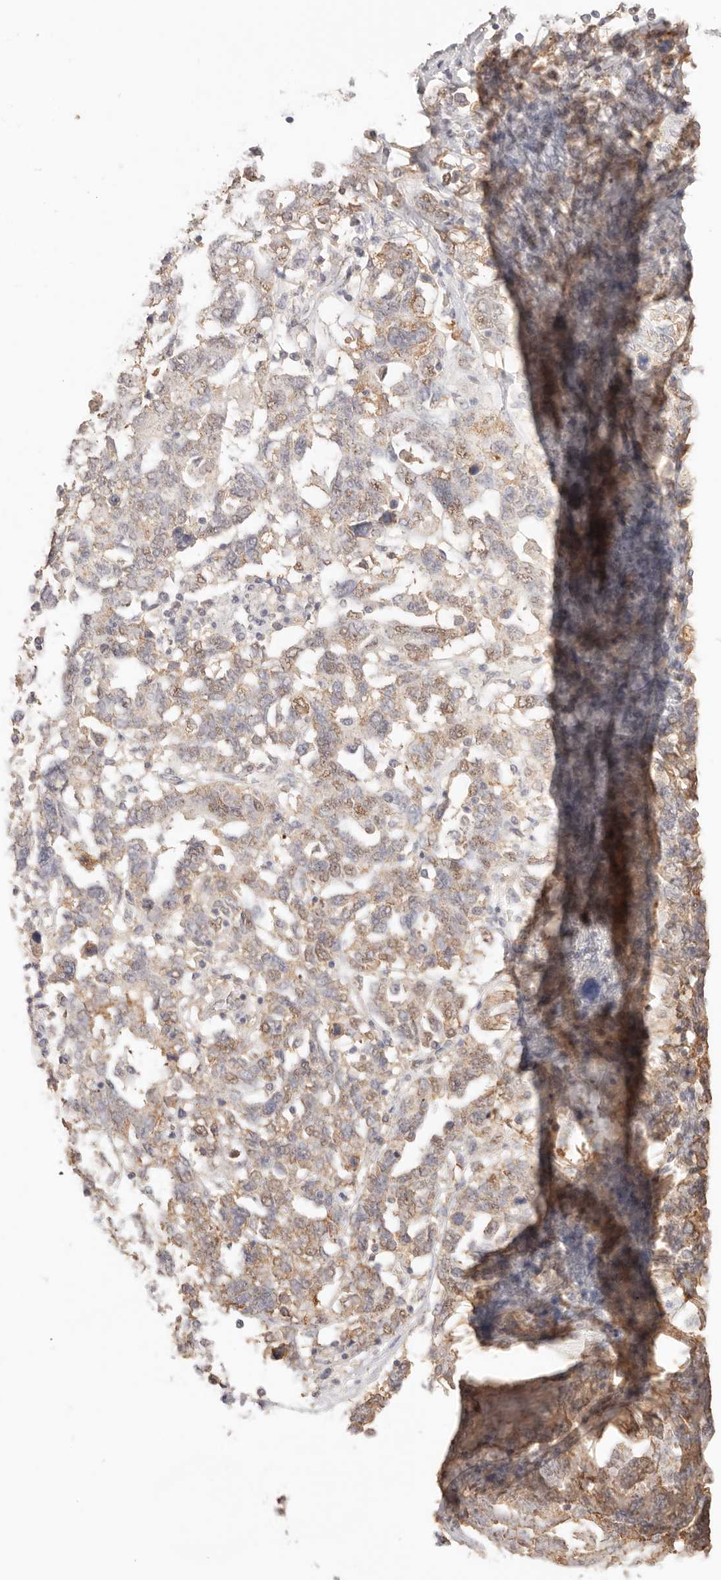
{"staining": {"intensity": "weak", "quantity": ">75%", "location": "cytoplasmic/membranous"}, "tissue": "ovarian cancer", "cell_type": "Tumor cells", "image_type": "cancer", "snomed": [{"axis": "morphology", "description": "Carcinoma, endometroid"}, {"axis": "topography", "description": "Ovary"}], "caption": "The histopathology image demonstrates immunohistochemical staining of ovarian cancer. There is weak cytoplasmic/membranous staining is appreciated in approximately >75% of tumor cells.", "gene": "IL1R2", "patient": {"sex": "female", "age": 62}}